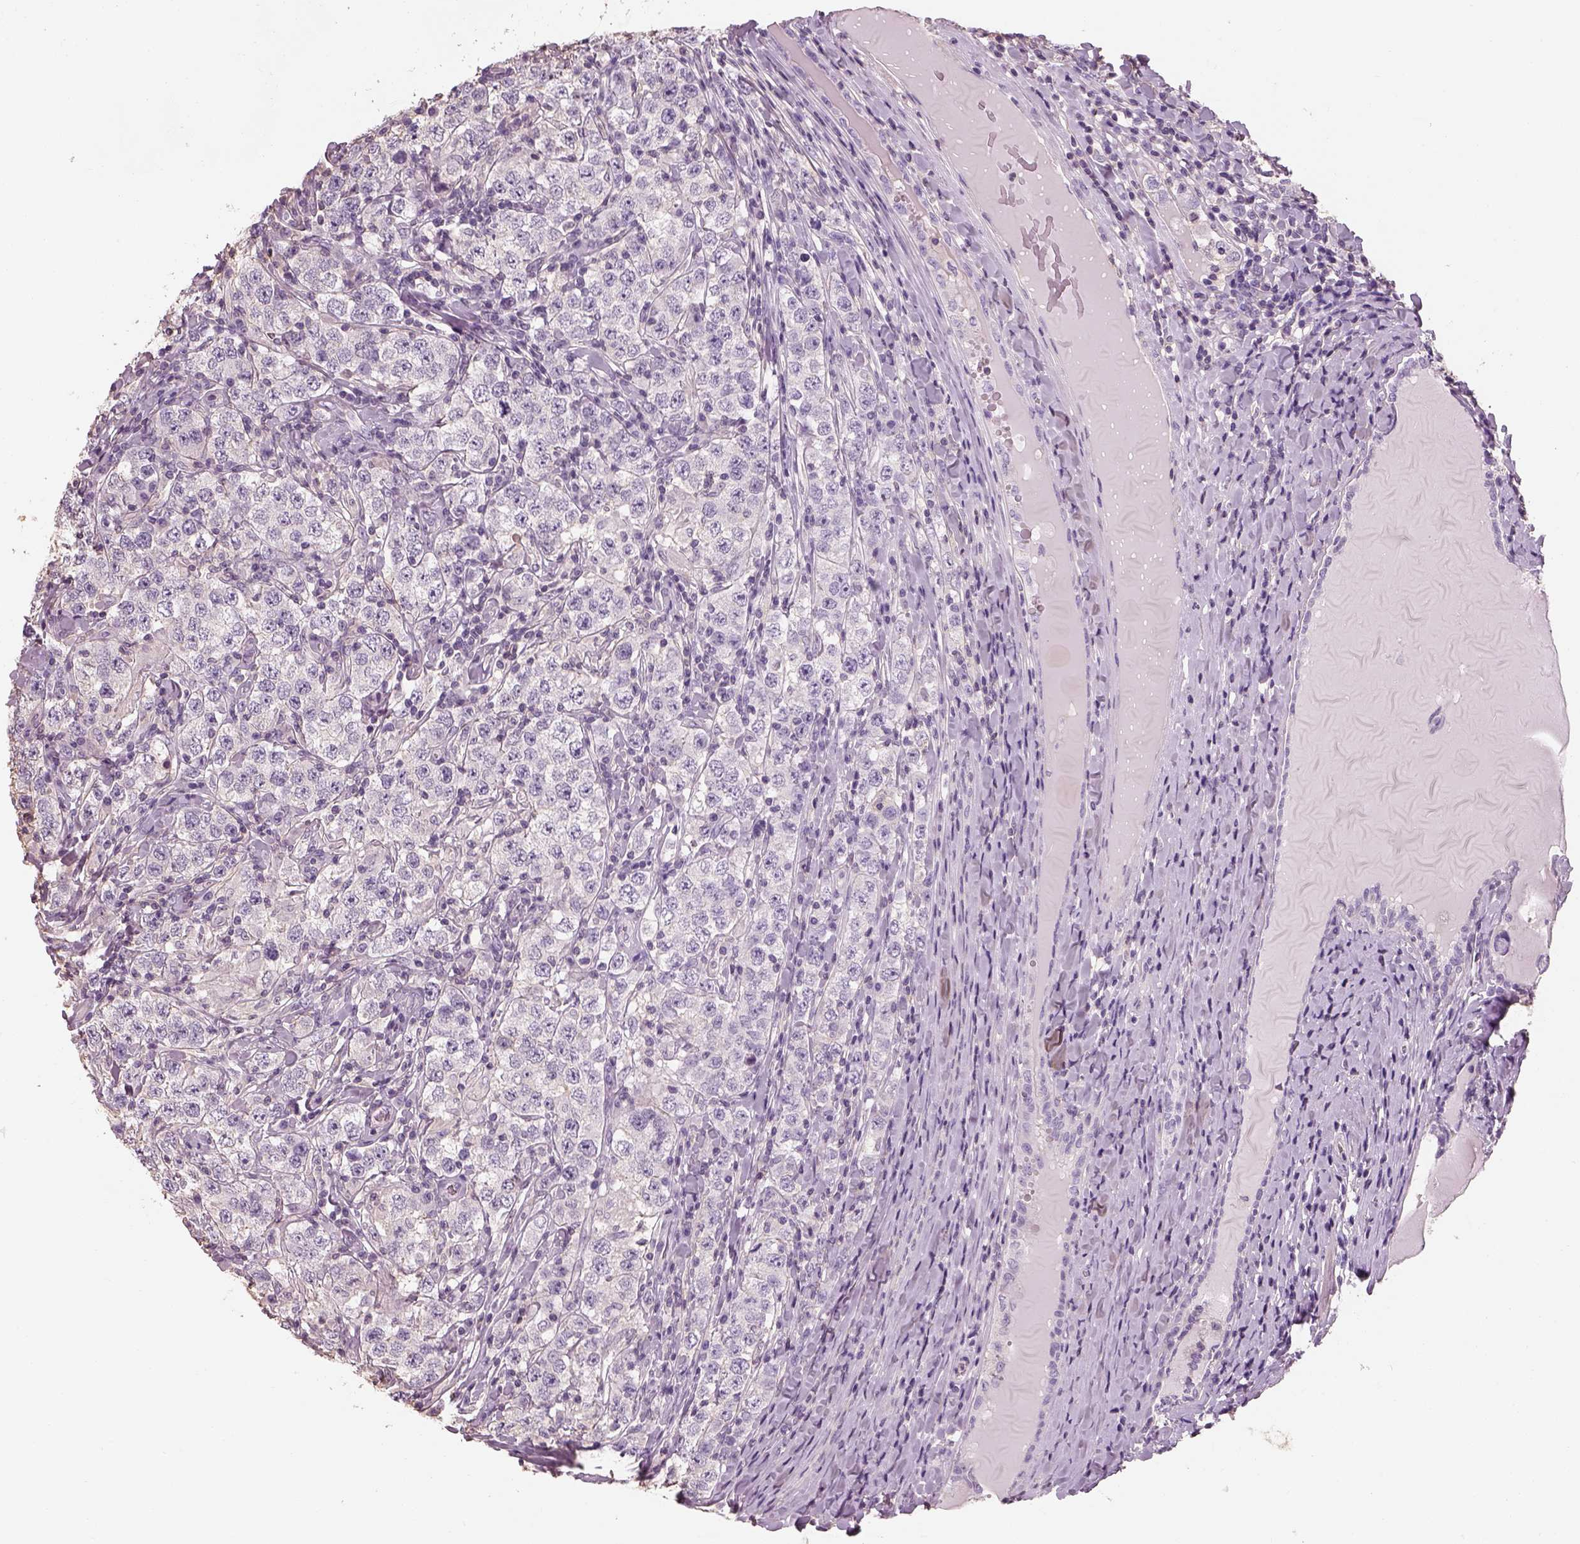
{"staining": {"intensity": "negative", "quantity": "none", "location": "none"}, "tissue": "testis cancer", "cell_type": "Tumor cells", "image_type": "cancer", "snomed": [{"axis": "morphology", "description": "Seminoma, NOS"}, {"axis": "morphology", "description": "Carcinoma, Embryonal, NOS"}, {"axis": "topography", "description": "Testis"}], "caption": "Immunohistochemistry (IHC) image of neoplastic tissue: human seminoma (testis) stained with DAB (3,3'-diaminobenzidine) shows no significant protein staining in tumor cells.", "gene": "OTUD6A", "patient": {"sex": "male", "age": 41}}